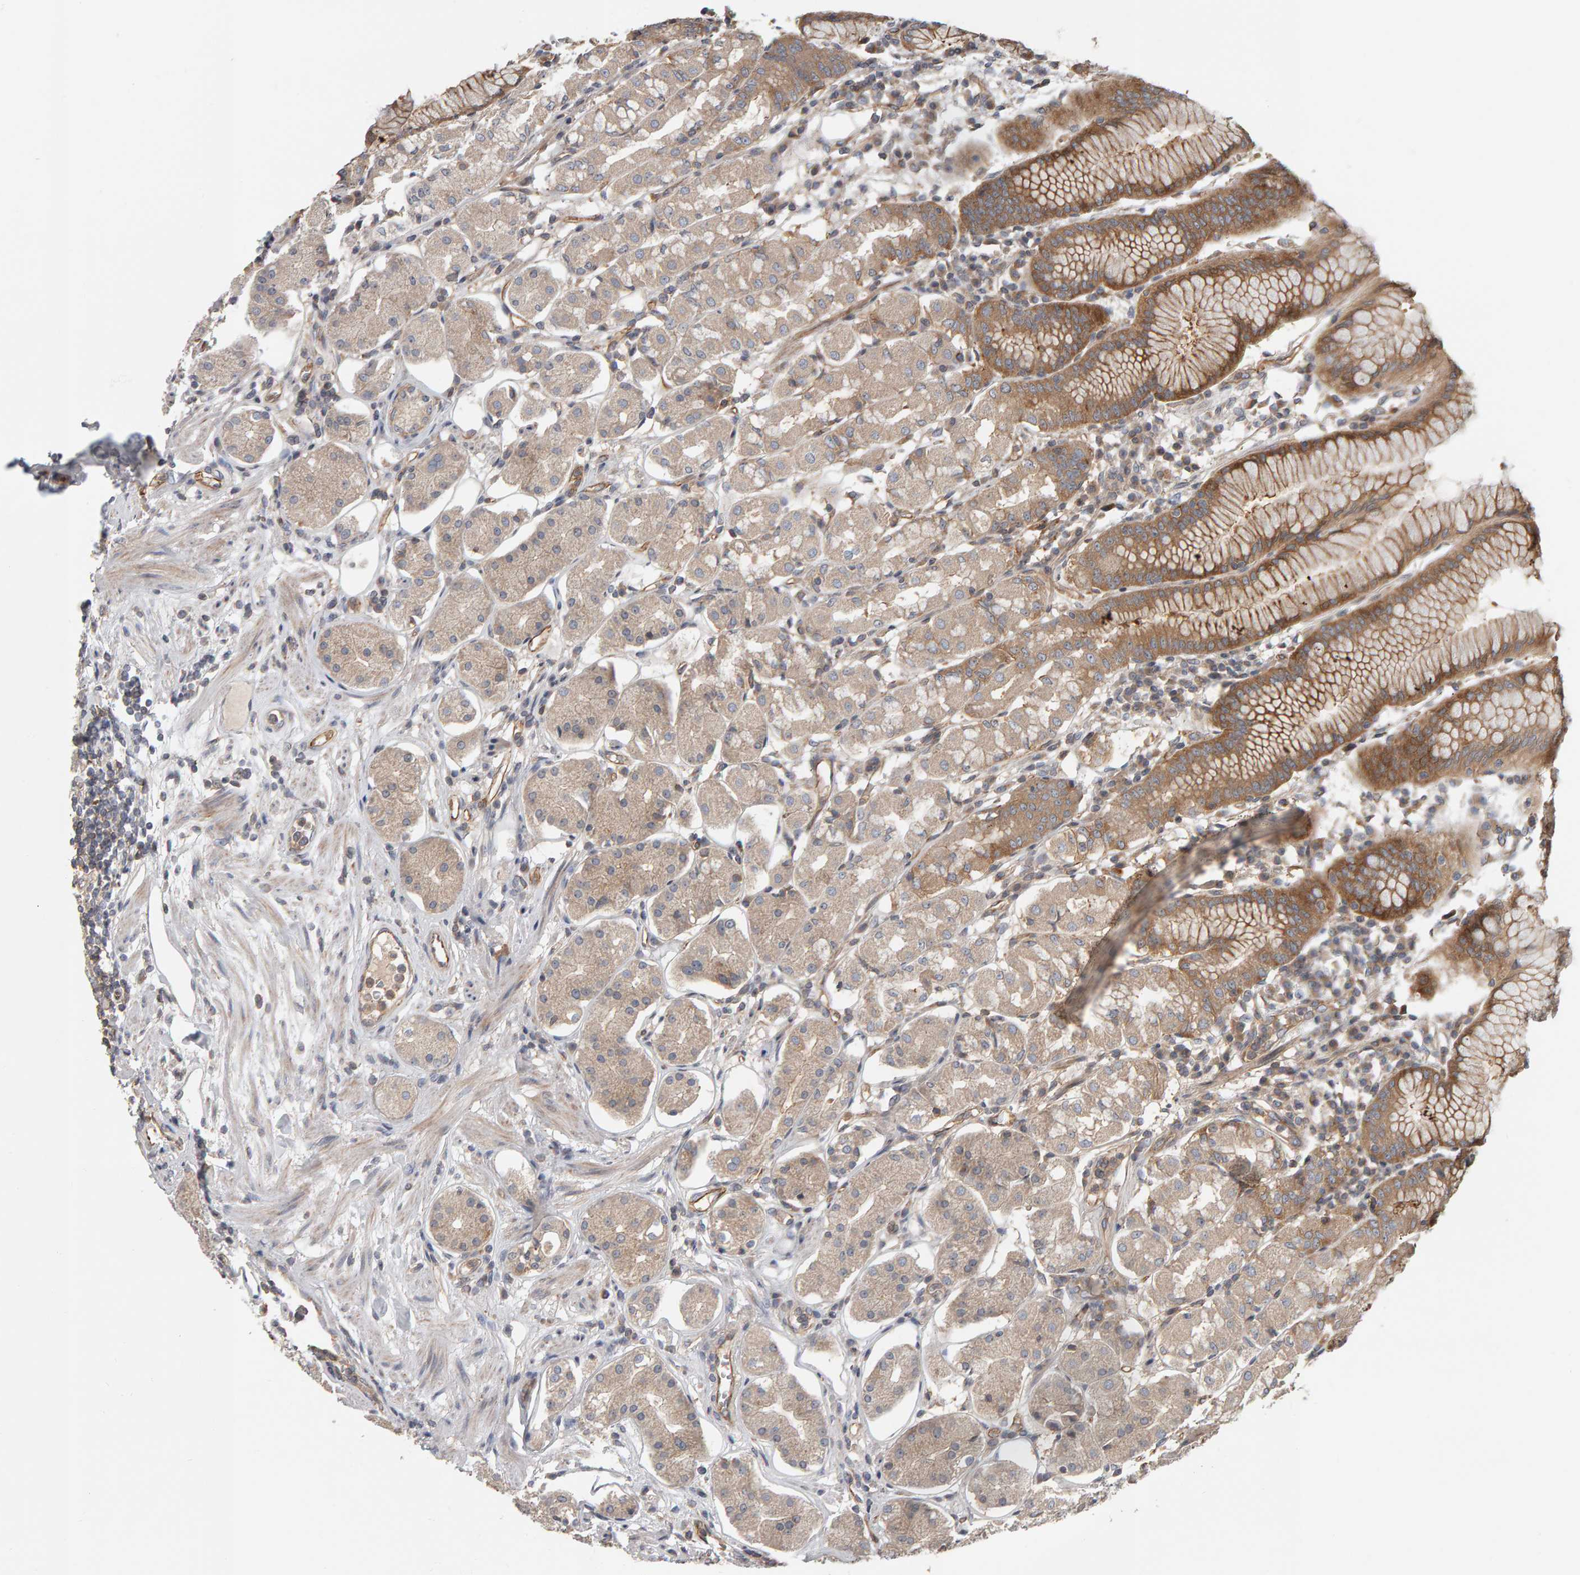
{"staining": {"intensity": "strong", "quantity": "<25%", "location": "cytoplasmic/membranous"}, "tissue": "stomach", "cell_type": "Glandular cells", "image_type": "normal", "snomed": [{"axis": "morphology", "description": "Normal tissue, NOS"}, {"axis": "topography", "description": "Stomach"}, {"axis": "topography", "description": "Stomach, lower"}], "caption": "High-magnification brightfield microscopy of benign stomach stained with DAB (3,3'-diaminobenzidine) (brown) and counterstained with hematoxylin (blue). glandular cells exhibit strong cytoplasmic/membranous expression is identified in about<25% of cells. The protein is shown in brown color, while the nuclei are stained blue.", "gene": "C9orf72", "patient": {"sex": "female", "age": 56}}